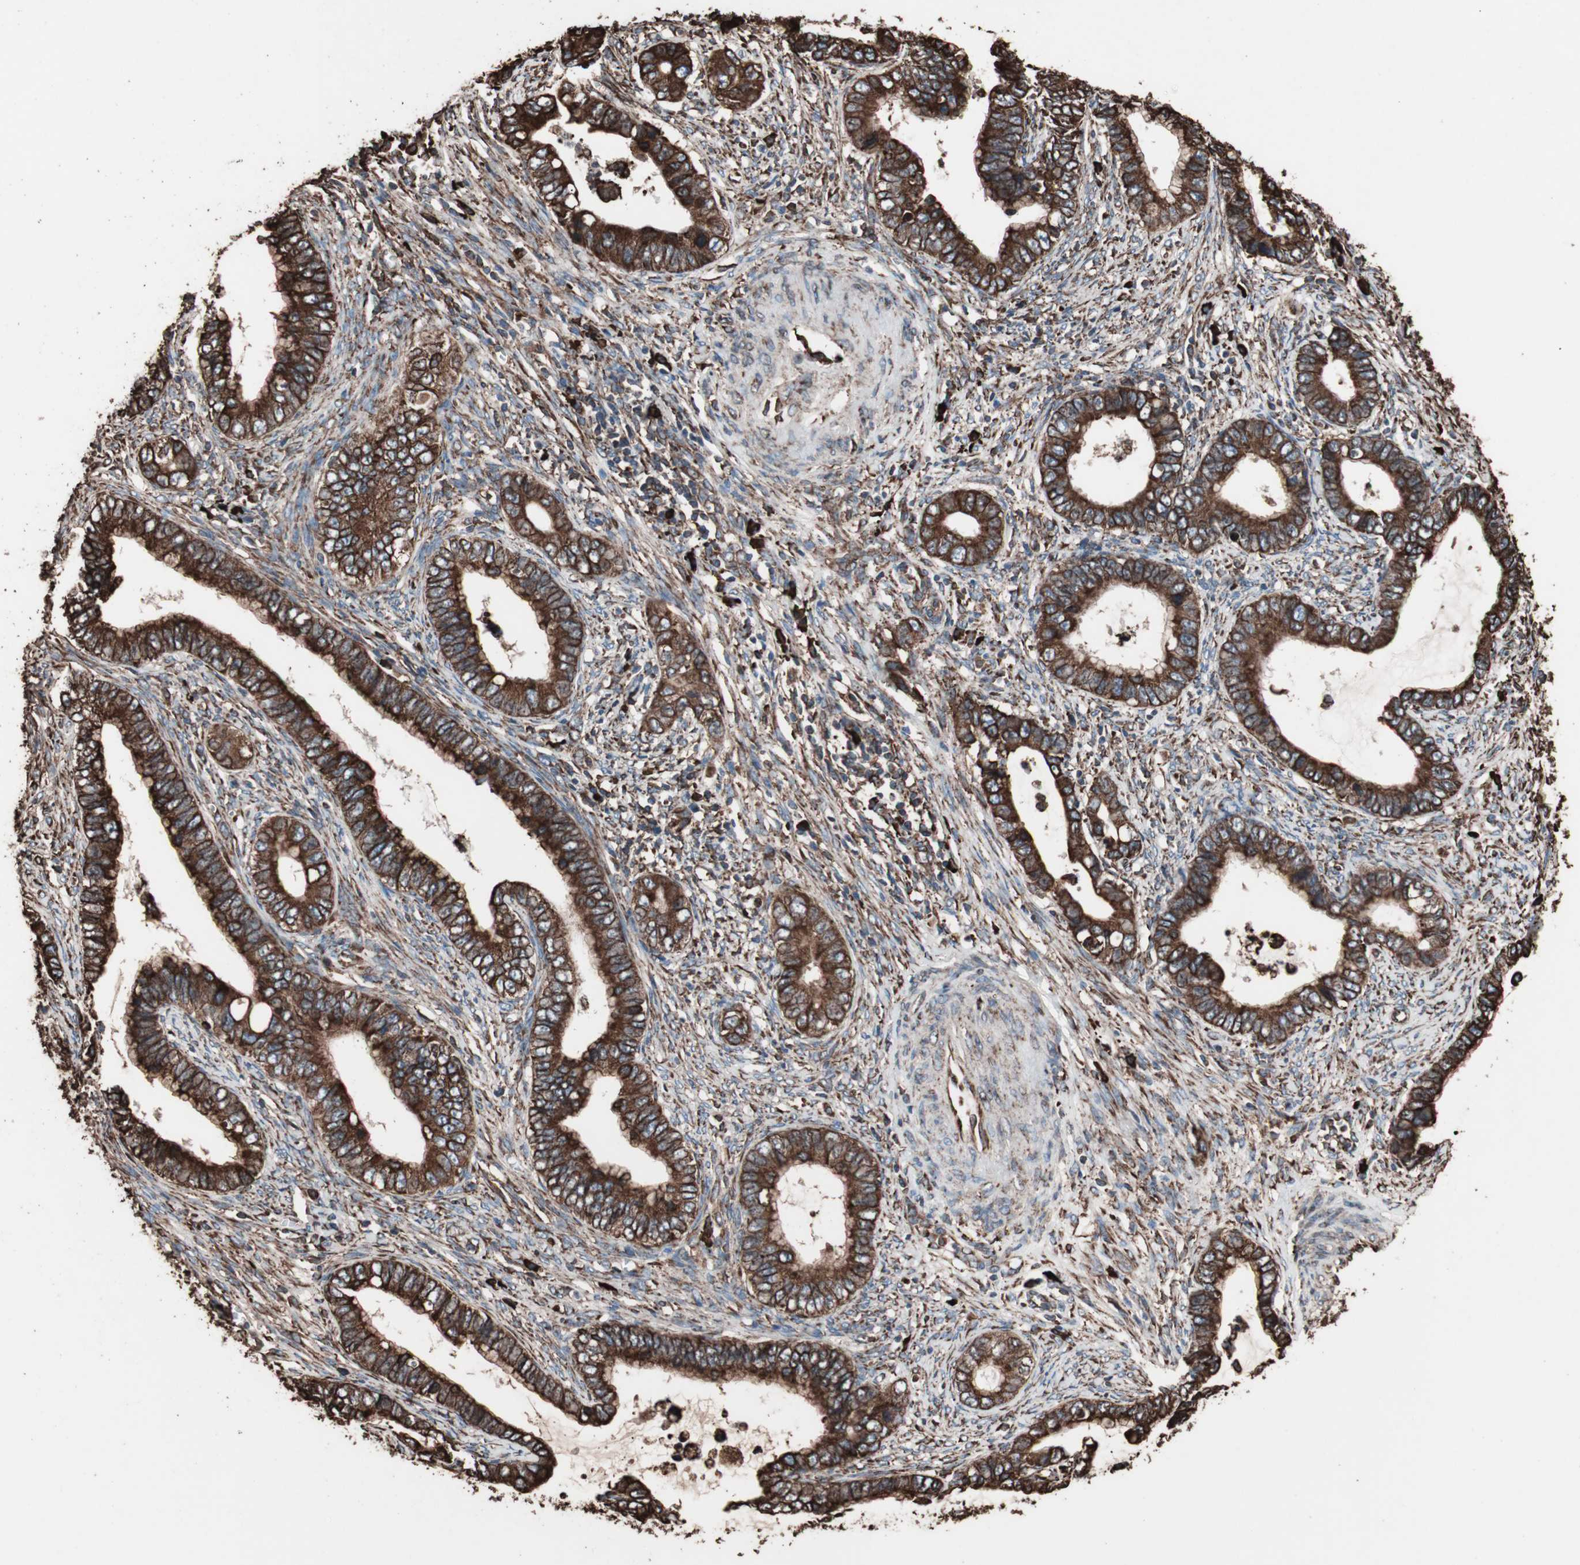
{"staining": {"intensity": "strong", "quantity": ">75%", "location": "cytoplasmic/membranous"}, "tissue": "cervical cancer", "cell_type": "Tumor cells", "image_type": "cancer", "snomed": [{"axis": "morphology", "description": "Adenocarcinoma, NOS"}, {"axis": "topography", "description": "Cervix"}], "caption": "Cervical adenocarcinoma stained for a protein (brown) demonstrates strong cytoplasmic/membranous positive positivity in about >75% of tumor cells.", "gene": "HSP90B1", "patient": {"sex": "female", "age": 44}}